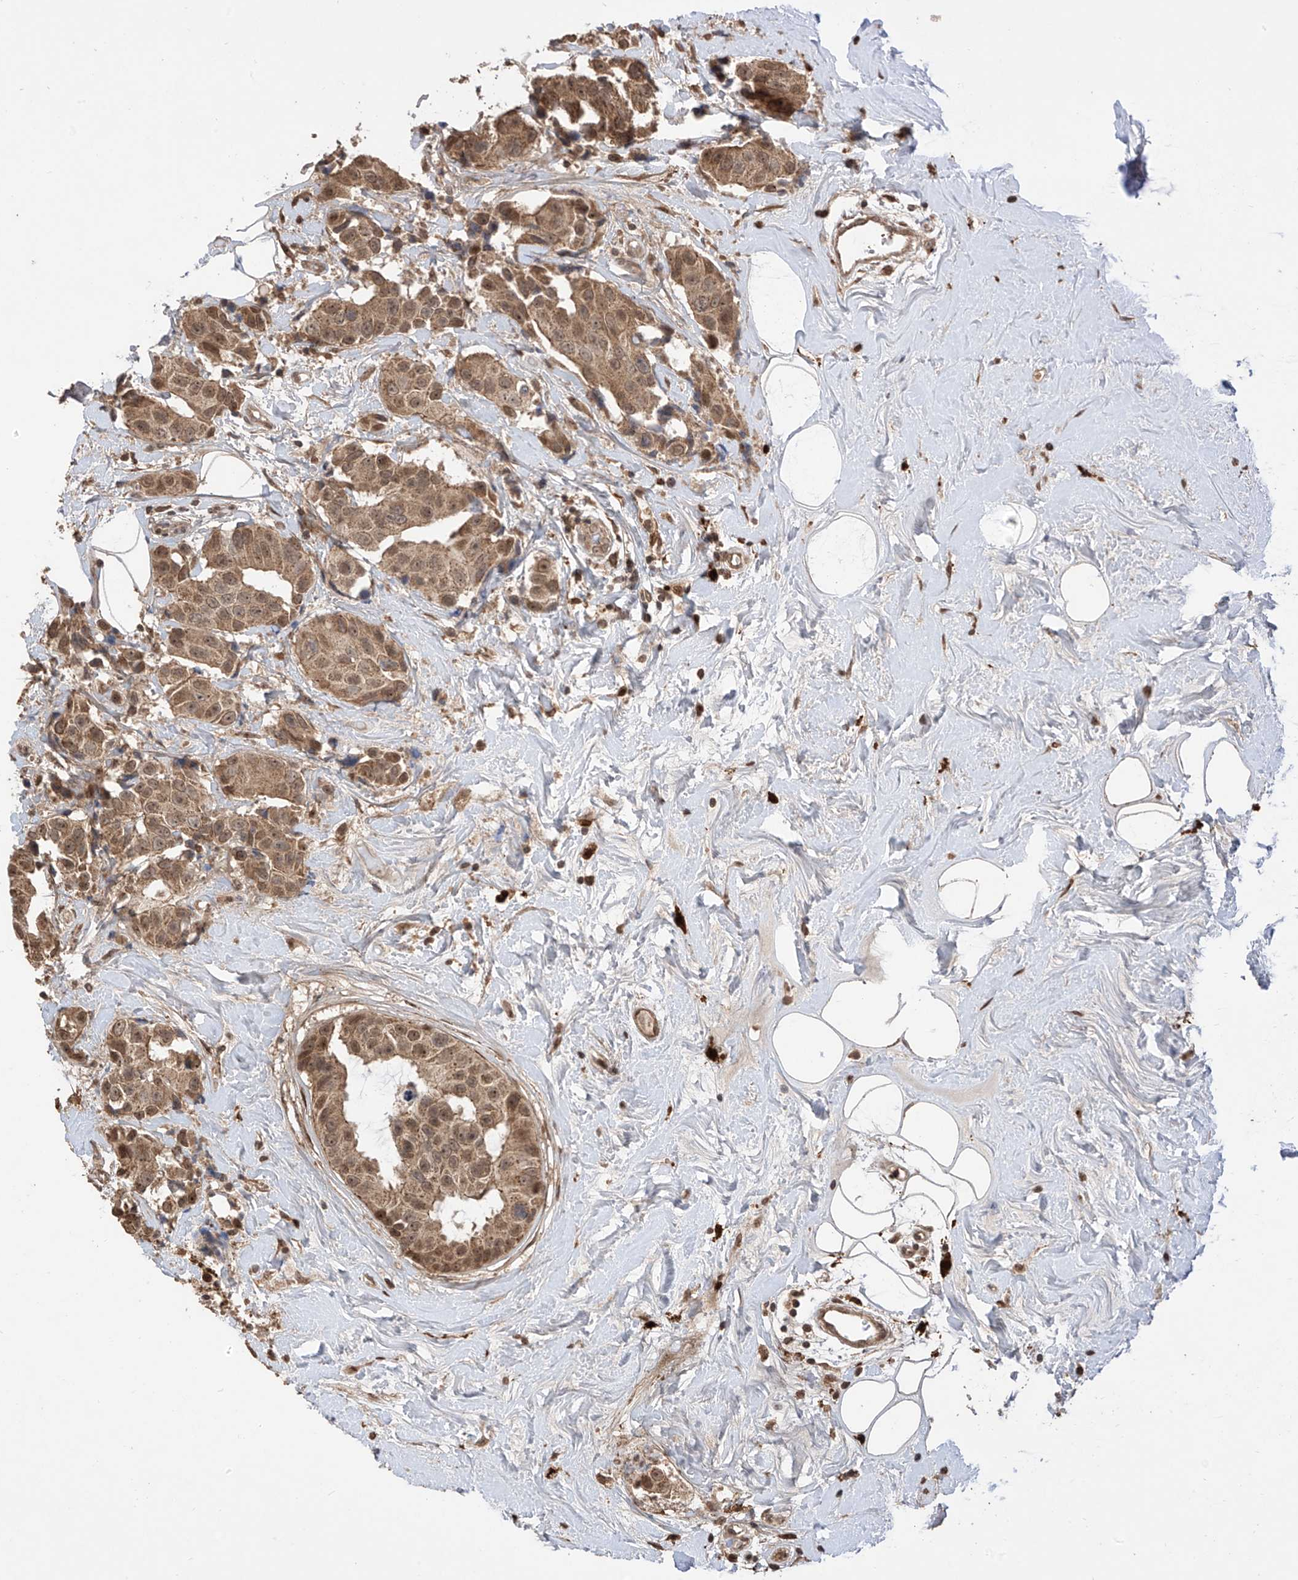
{"staining": {"intensity": "moderate", "quantity": ">75%", "location": "cytoplasmic/membranous,nuclear"}, "tissue": "breast cancer", "cell_type": "Tumor cells", "image_type": "cancer", "snomed": [{"axis": "morphology", "description": "Normal tissue, NOS"}, {"axis": "morphology", "description": "Duct carcinoma"}, {"axis": "topography", "description": "Breast"}], "caption": "Breast cancer stained with a protein marker displays moderate staining in tumor cells.", "gene": "LATS1", "patient": {"sex": "female", "age": 39}}